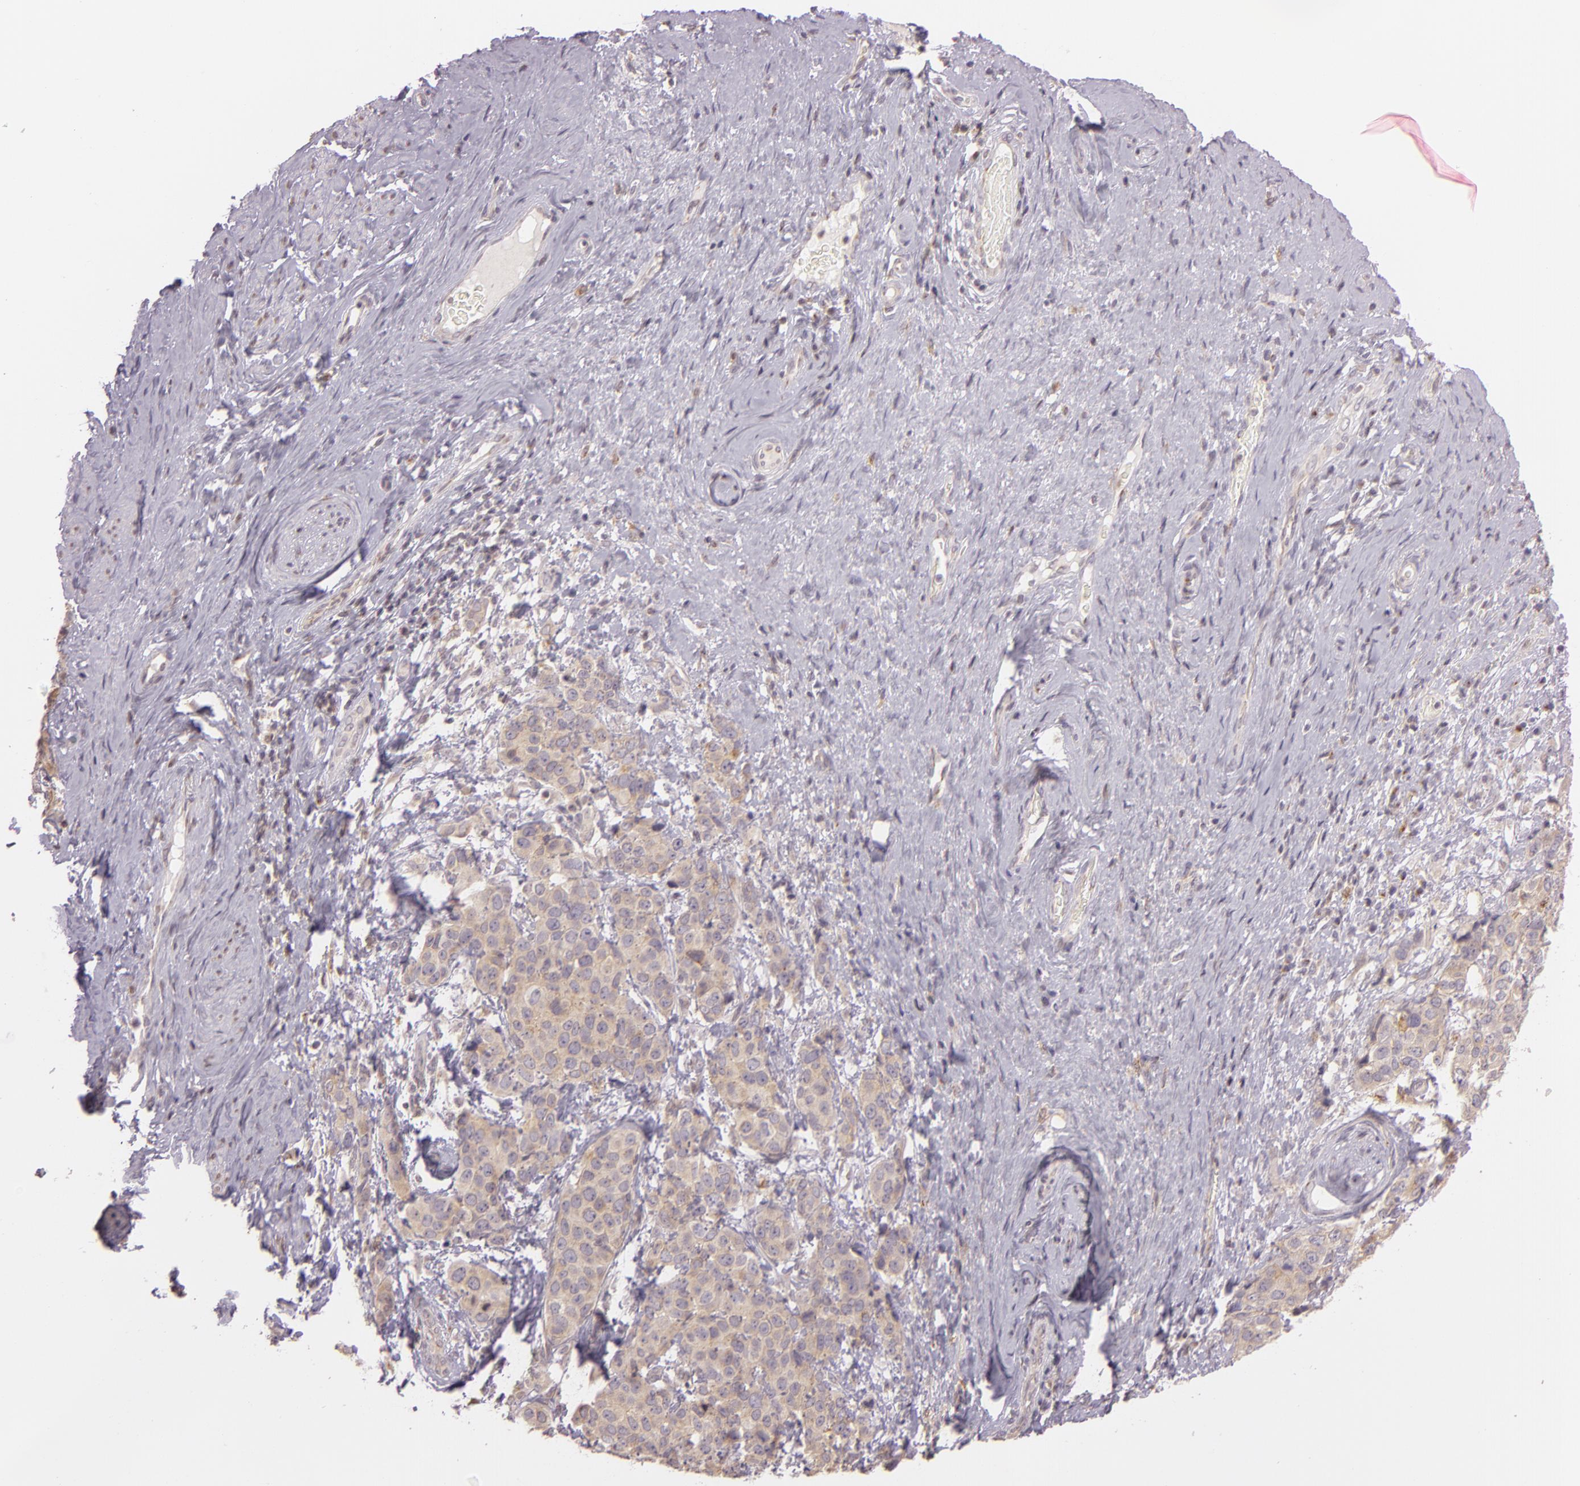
{"staining": {"intensity": "weak", "quantity": ">75%", "location": "cytoplasmic/membranous"}, "tissue": "cervical cancer", "cell_type": "Tumor cells", "image_type": "cancer", "snomed": [{"axis": "morphology", "description": "Squamous cell carcinoma, NOS"}, {"axis": "topography", "description": "Cervix"}], "caption": "This histopathology image exhibits IHC staining of cervical squamous cell carcinoma, with low weak cytoplasmic/membranous expression in about >75% of tumor cells.", "gene": "LGMN", "patient": {"sex": "female", "age": 54}}